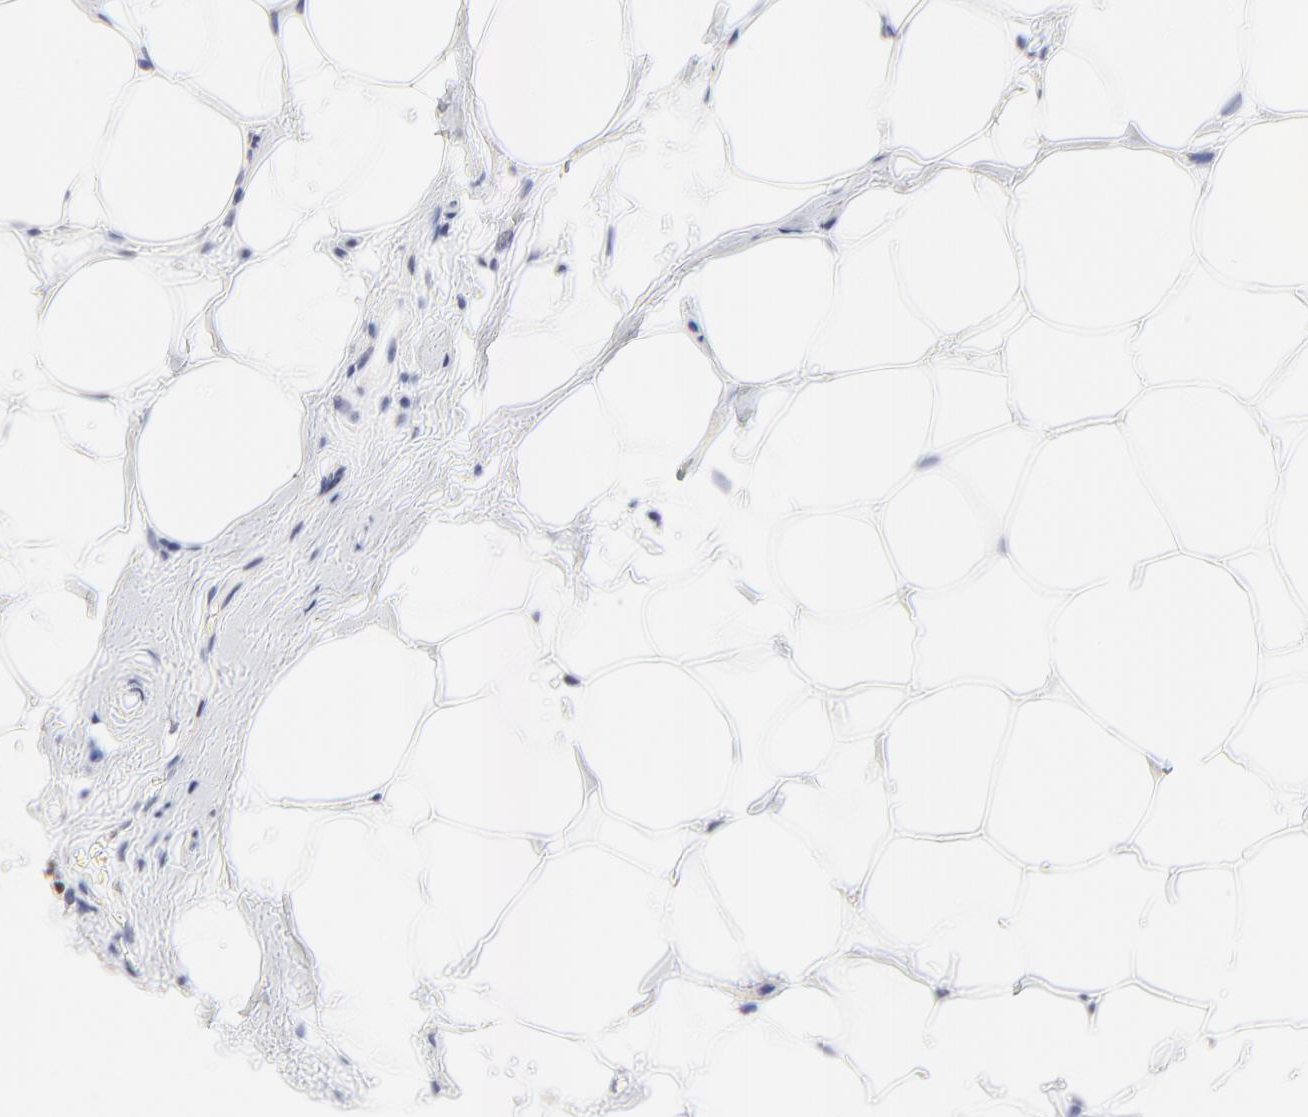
{"staining": {"intensity": "negative", "quantity": "none", "location": "none"}, "tissue": "breast cancer", "cell_type": "Tumor cells", "image_type": "cancer", "snomed": [{"axis": "morphology", "description": "Lobular carcinoma"}, {"axis": "topography", "description": "Breast"}], "caption": "IHC micrograph of neoplastic tissue: breast lobular carcinoma stained with DAB displays no significant protein staining in tumor cells. Brightfield microscopy of immunohistochemistry (IHC) stained with DAB (brown) and hematoxylin (blue), captured at high magnification.", "gene": "FAM117B", "patient": {"sex": "female", "age": 56}}